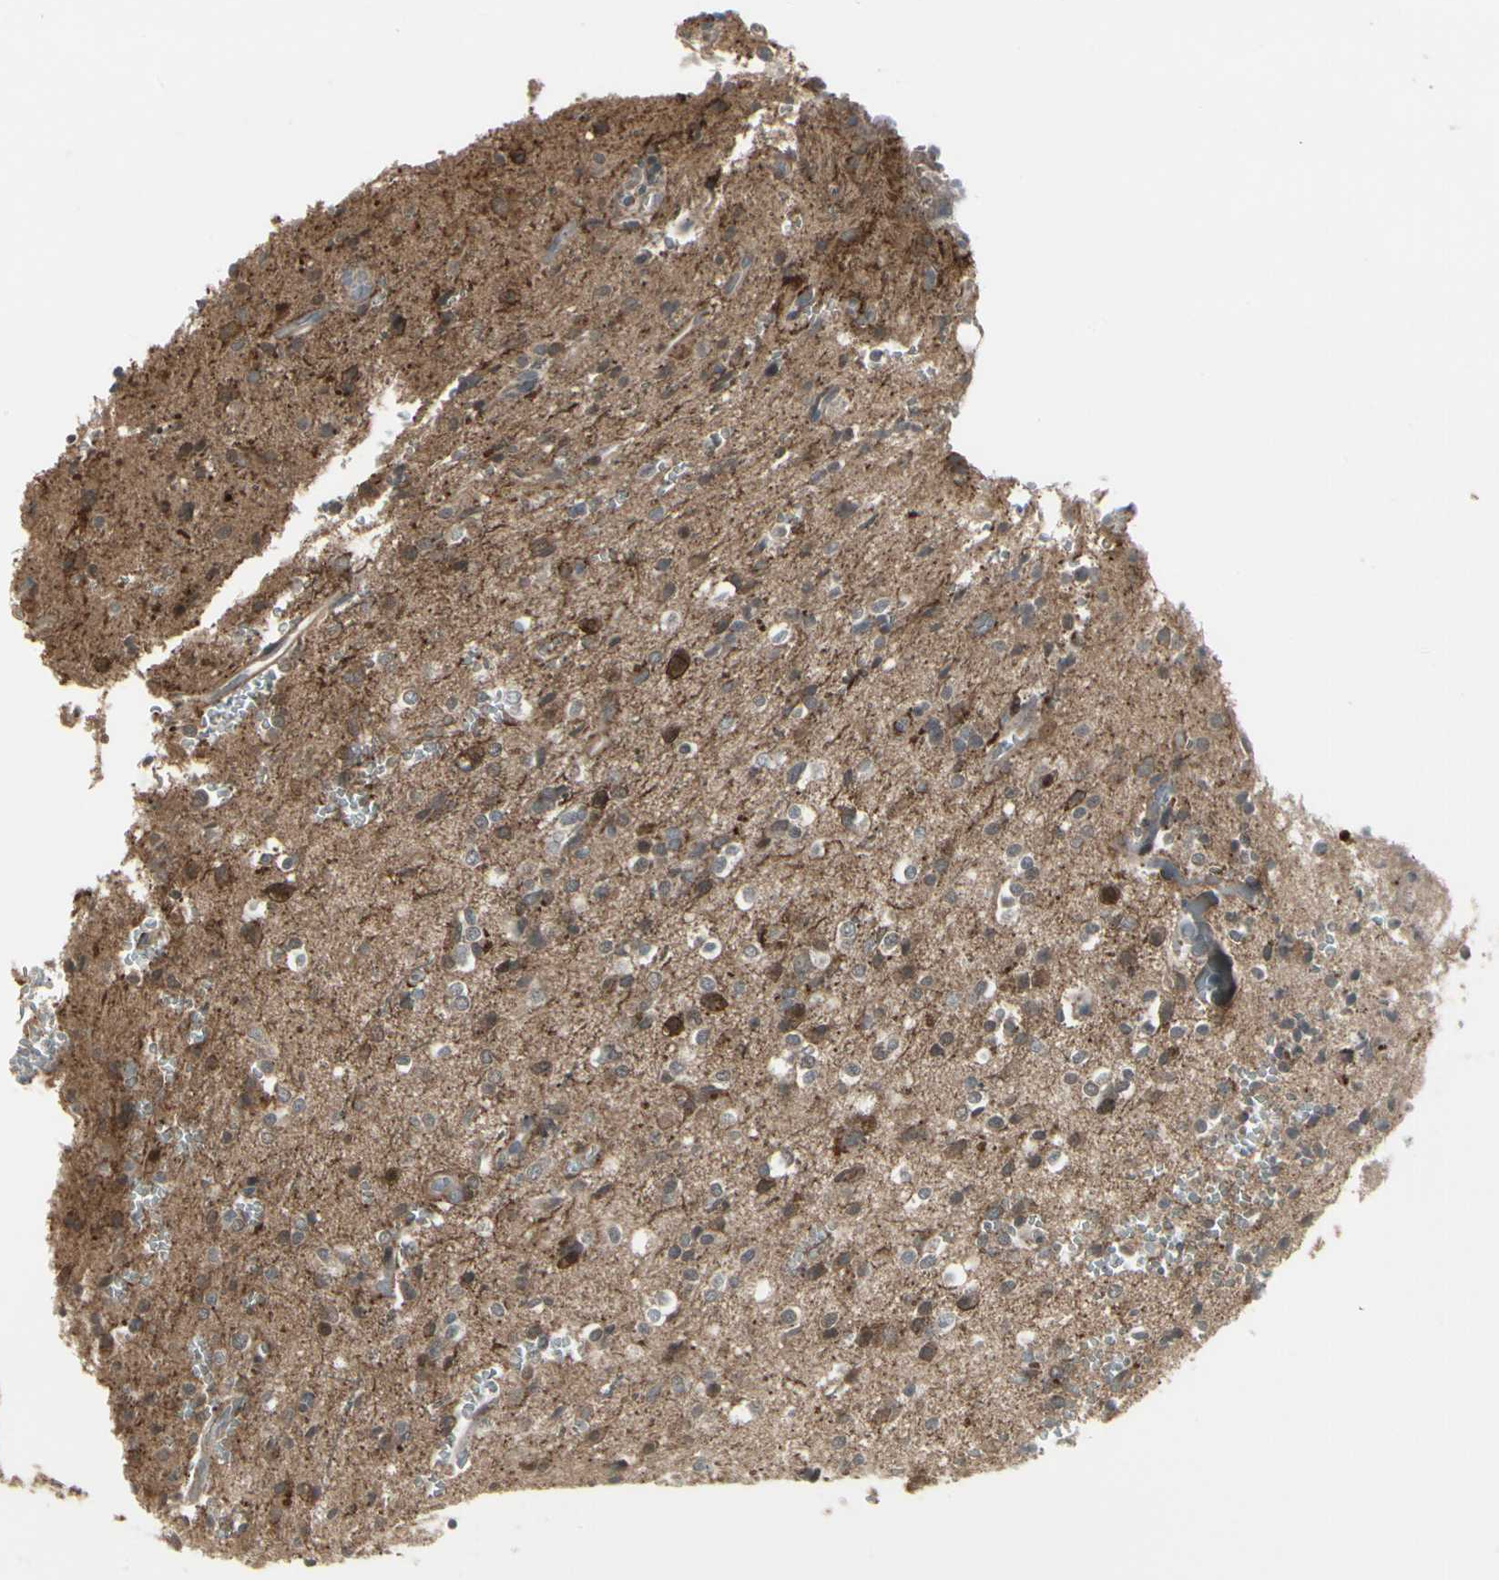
{"staining": {"intensity": "moderate", "quantity": "<25%", "location": "cytoplasmic/membranous"}, "tissue": "glioma", "cell_type": "Tumor cells", "image_type": "cancer", "snomed": [{"axis": "morphology", "description": "Glioma, malignant, High grade"}, {"axis": "topography", "description": "Brain"}], "caption": "High-grade glioma (malignant) stained with a protein marker reveals moderate staining in tumor cells.", "gene": "IGFBP6", "patient": {"sex": "male", "age": 47}}